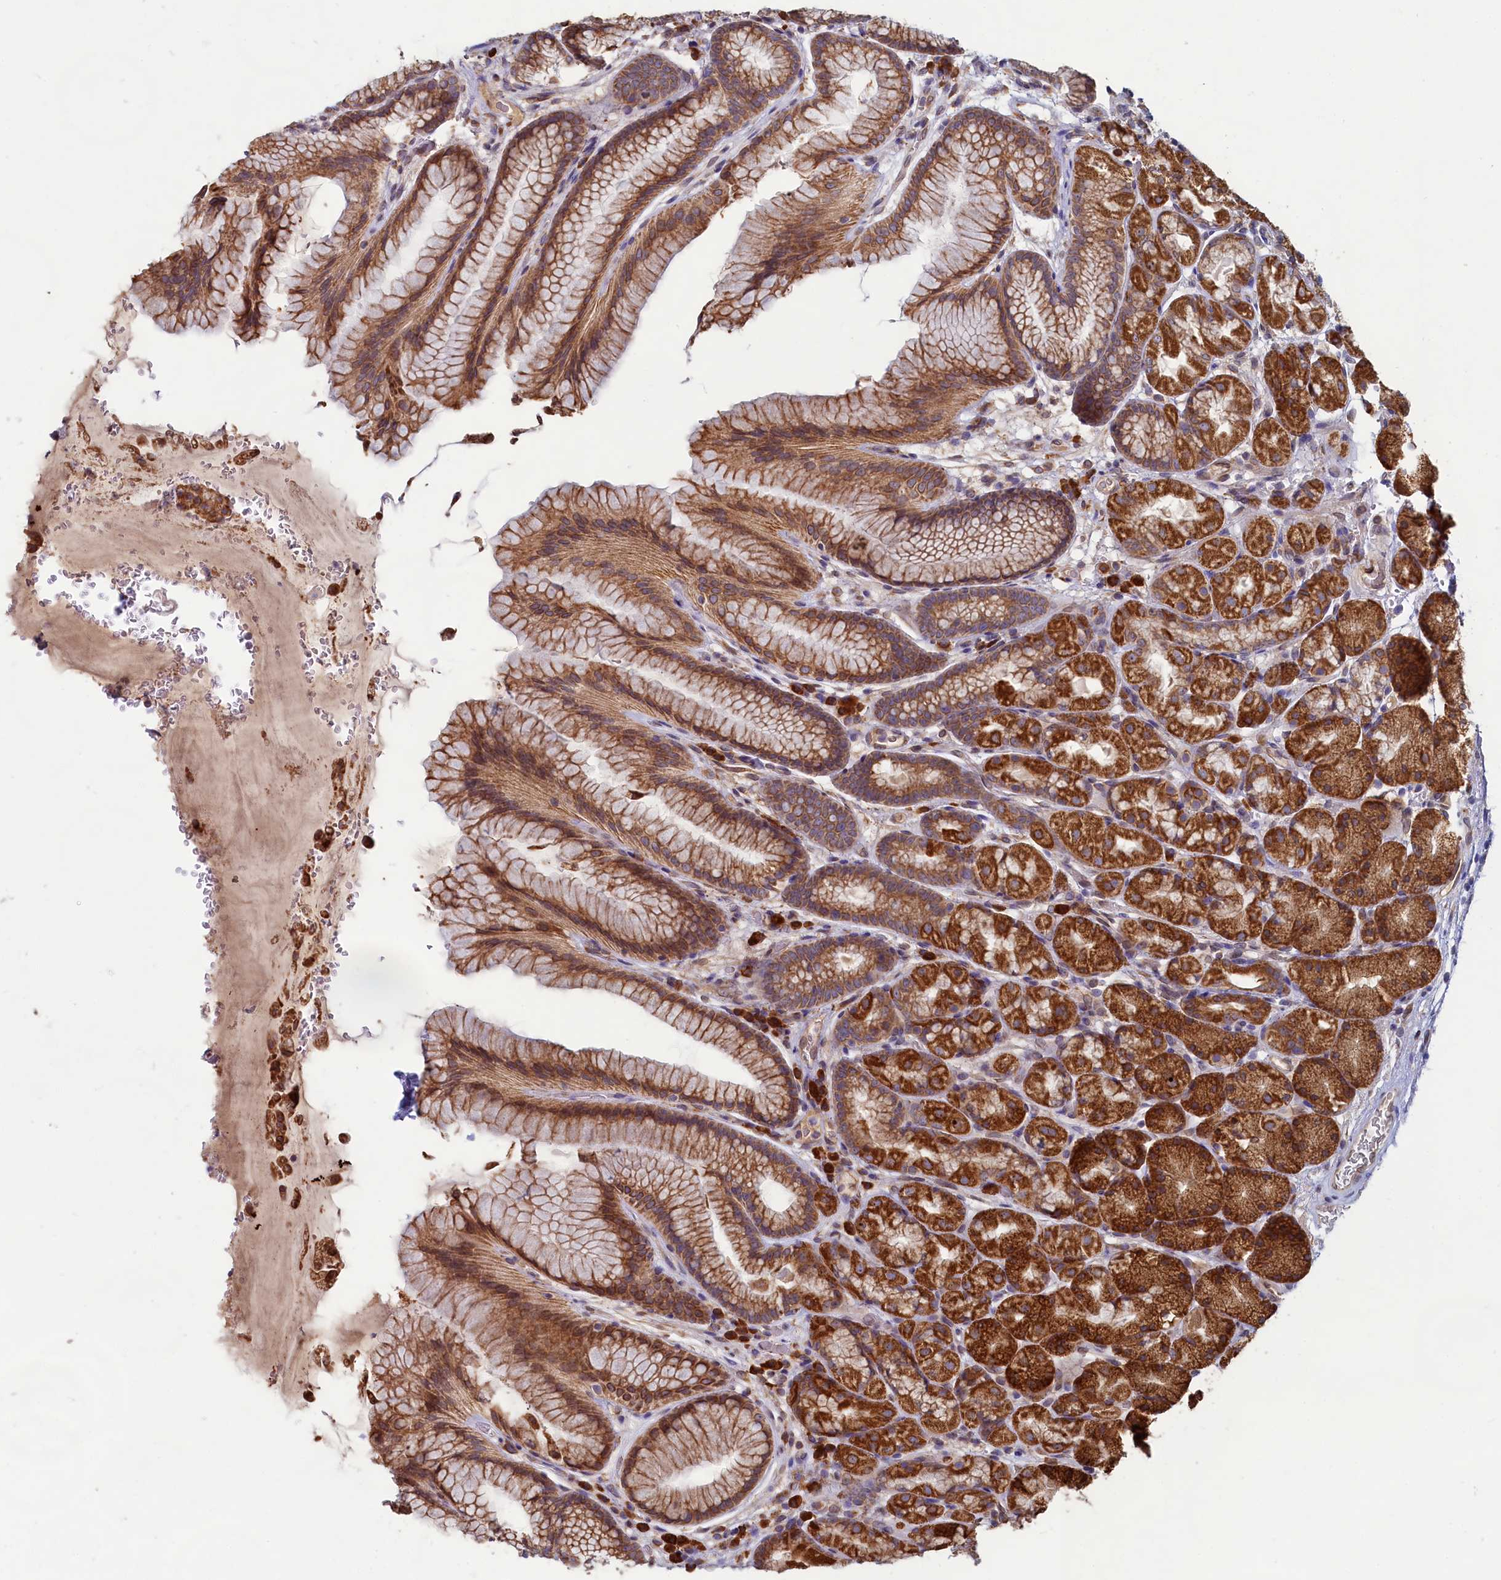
{"staining": {"intensity": "strong", "quantity": ">75%", "location": "cytoplasmic/membranous"}, "tissue": "stomach", "cell_type": "Glandular cells", "image_type": "normal", "snomed": [{"axis": "morphology", "description": "Normal tissue, NOS"}, {"axis": "topography", "description": "Stomach"}], "caption": "This is a micrograph of immunohistochemistry staining of normal stomach, which shows strong positivity in the cytoplasmic/membranous of glandular cells.", "gene": "TBC1D19", "patient": {"sex": "male", "age": 63}}